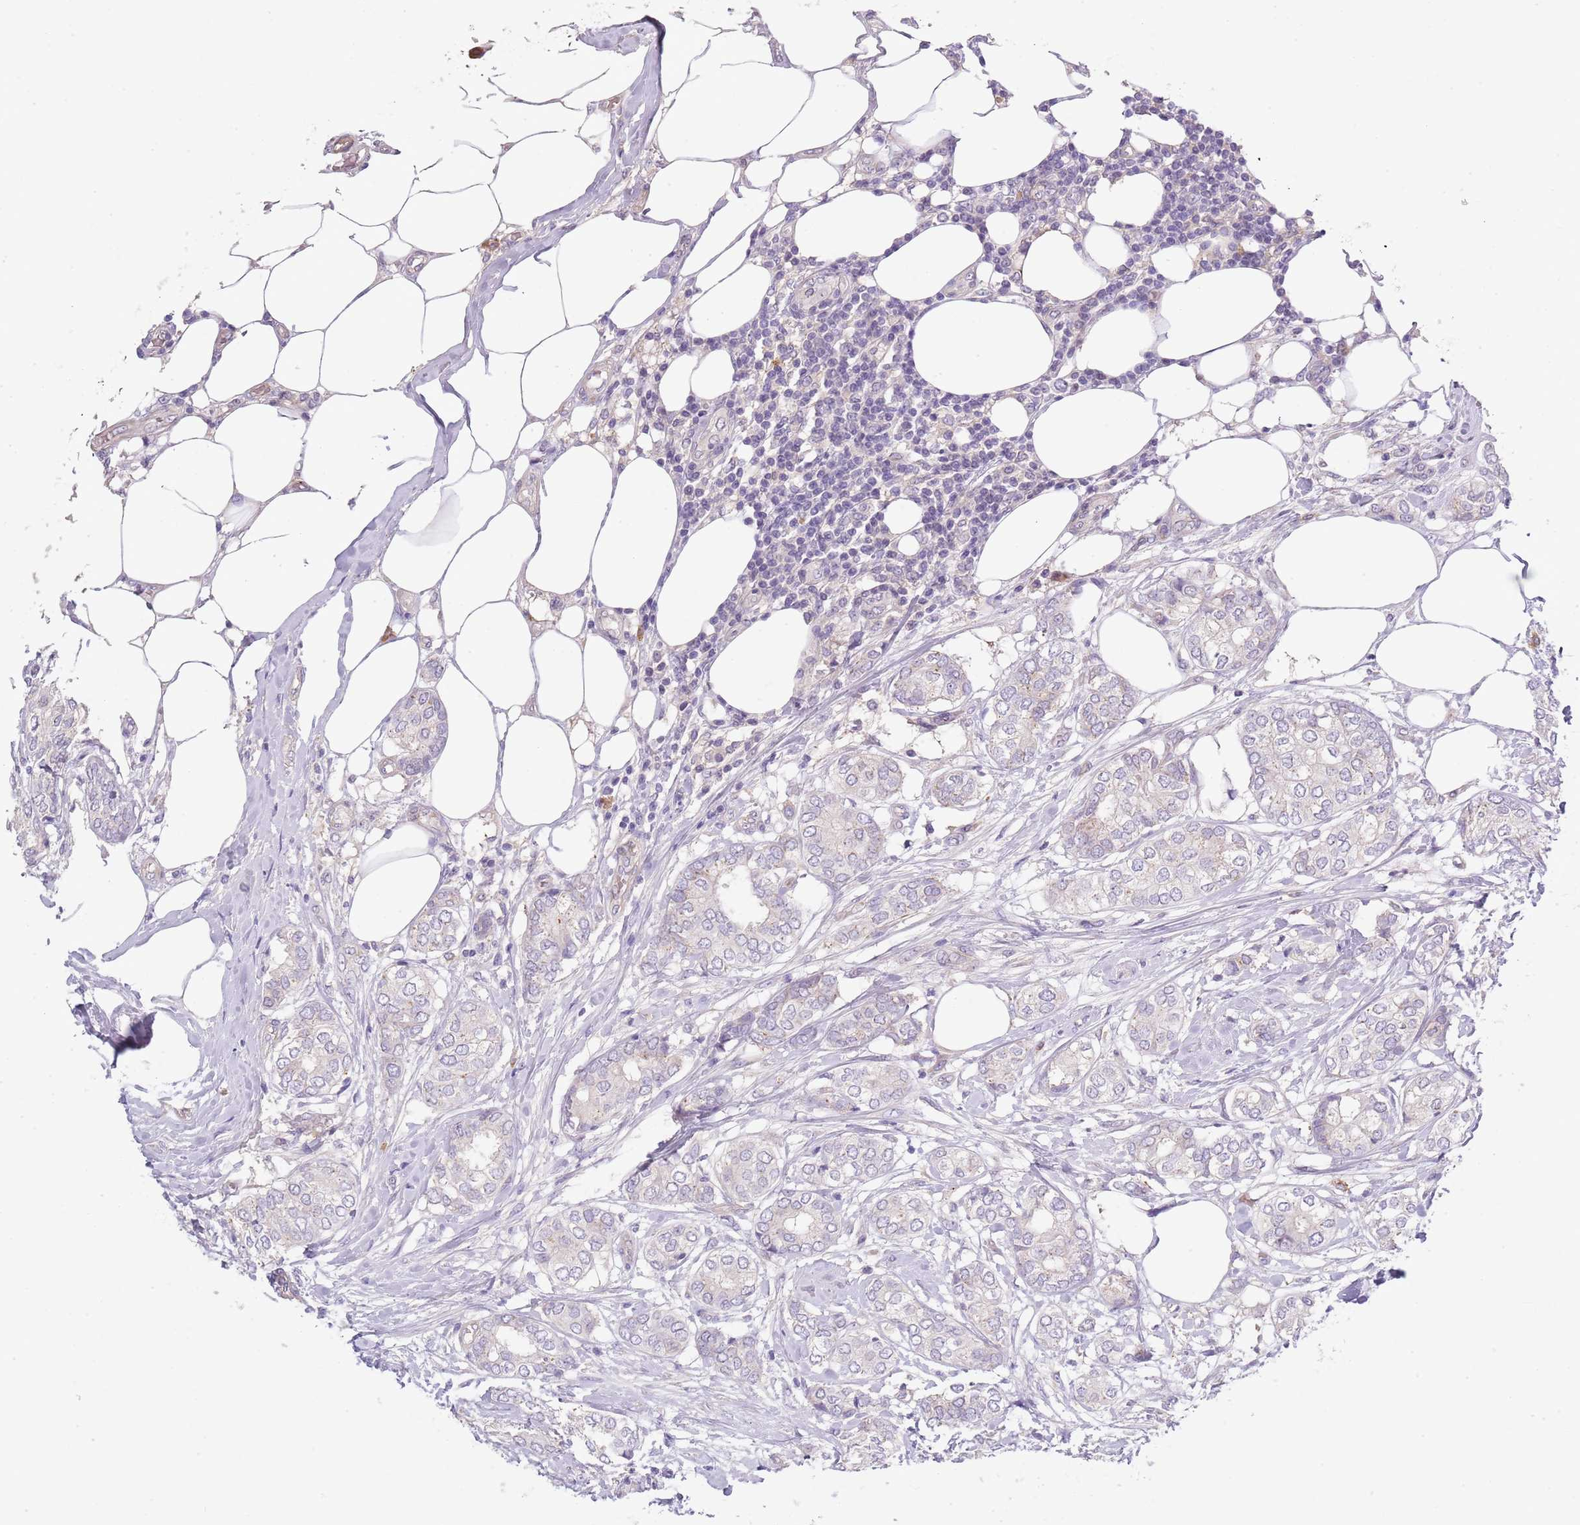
{"staining": {"intensity": "negative", "quantity": "none", "location": "none"}, "tissue": "breast cancer", "cell_type": "Tumor cells", "image_type": "cancer", "snomed": [{"axis": "morphology", "description": "Duct carcinoma"}, {"axis": "topography", "description": "Breast"}], "caption": "Human breast infiltrating ductal carcinoma stained for a protein using immunohistochemistry (IHC) demonstrates no staining in tumor cells.", "gene": "TINAGL1", "patient": {"sex": "female", "age": 73}}